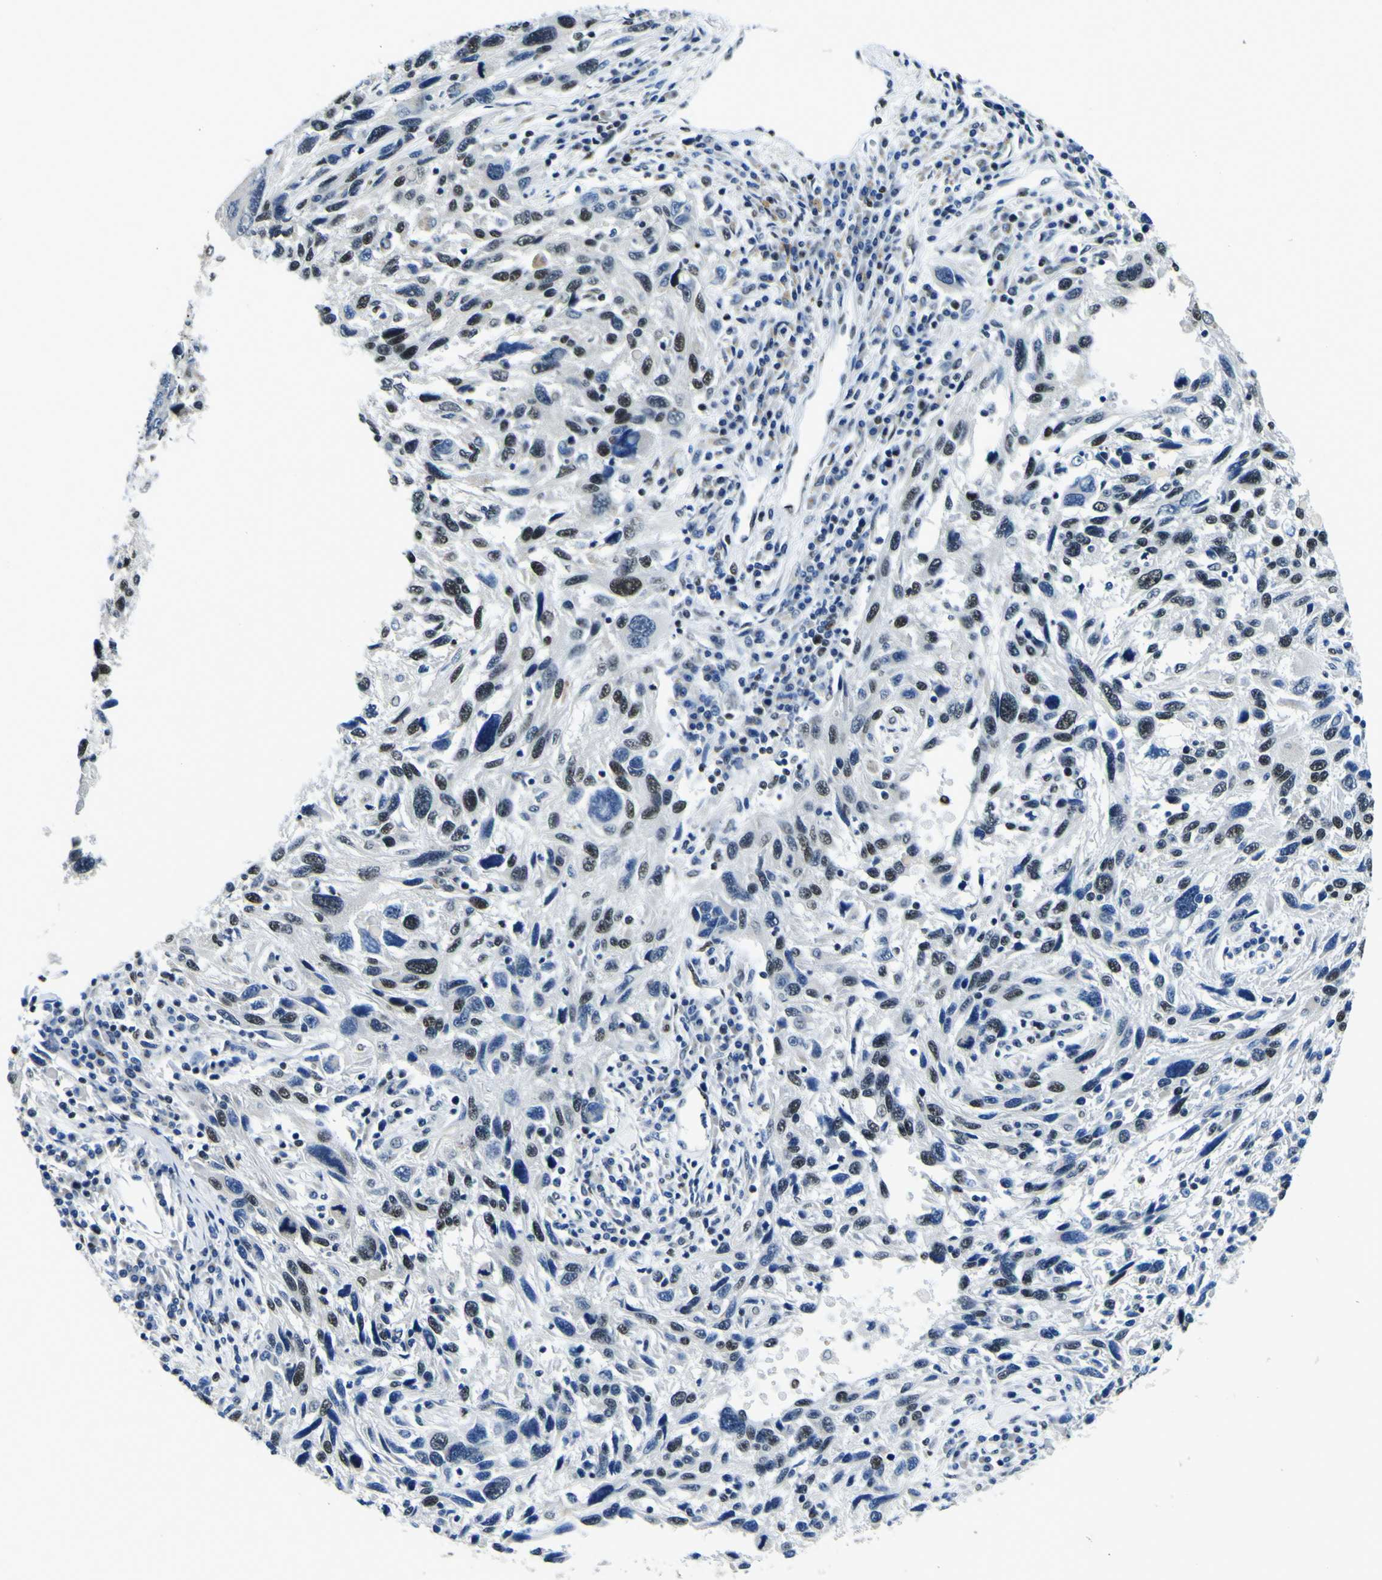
{"staining": {"intensity": "moderate", "quantity": "25%-75%", "location": "nuclear"}, "tissue": "melanoma", "cell_type": "Tumor cells", "image_type": "cancer", "snomed": [{"axis": "morphology", "description": "Malignant melanoma, NOS"}, {"axis": "topography", "description": "Skin"}], "caption": "DAB (3,3'-diaminobenzidine) immunohistochemical staining of melanoma displays moderate nuclear protein expression in approximately 25%-75% of tumor cells.", "gene": "SP1", "patient": {"sex": "male", "age": 53}}